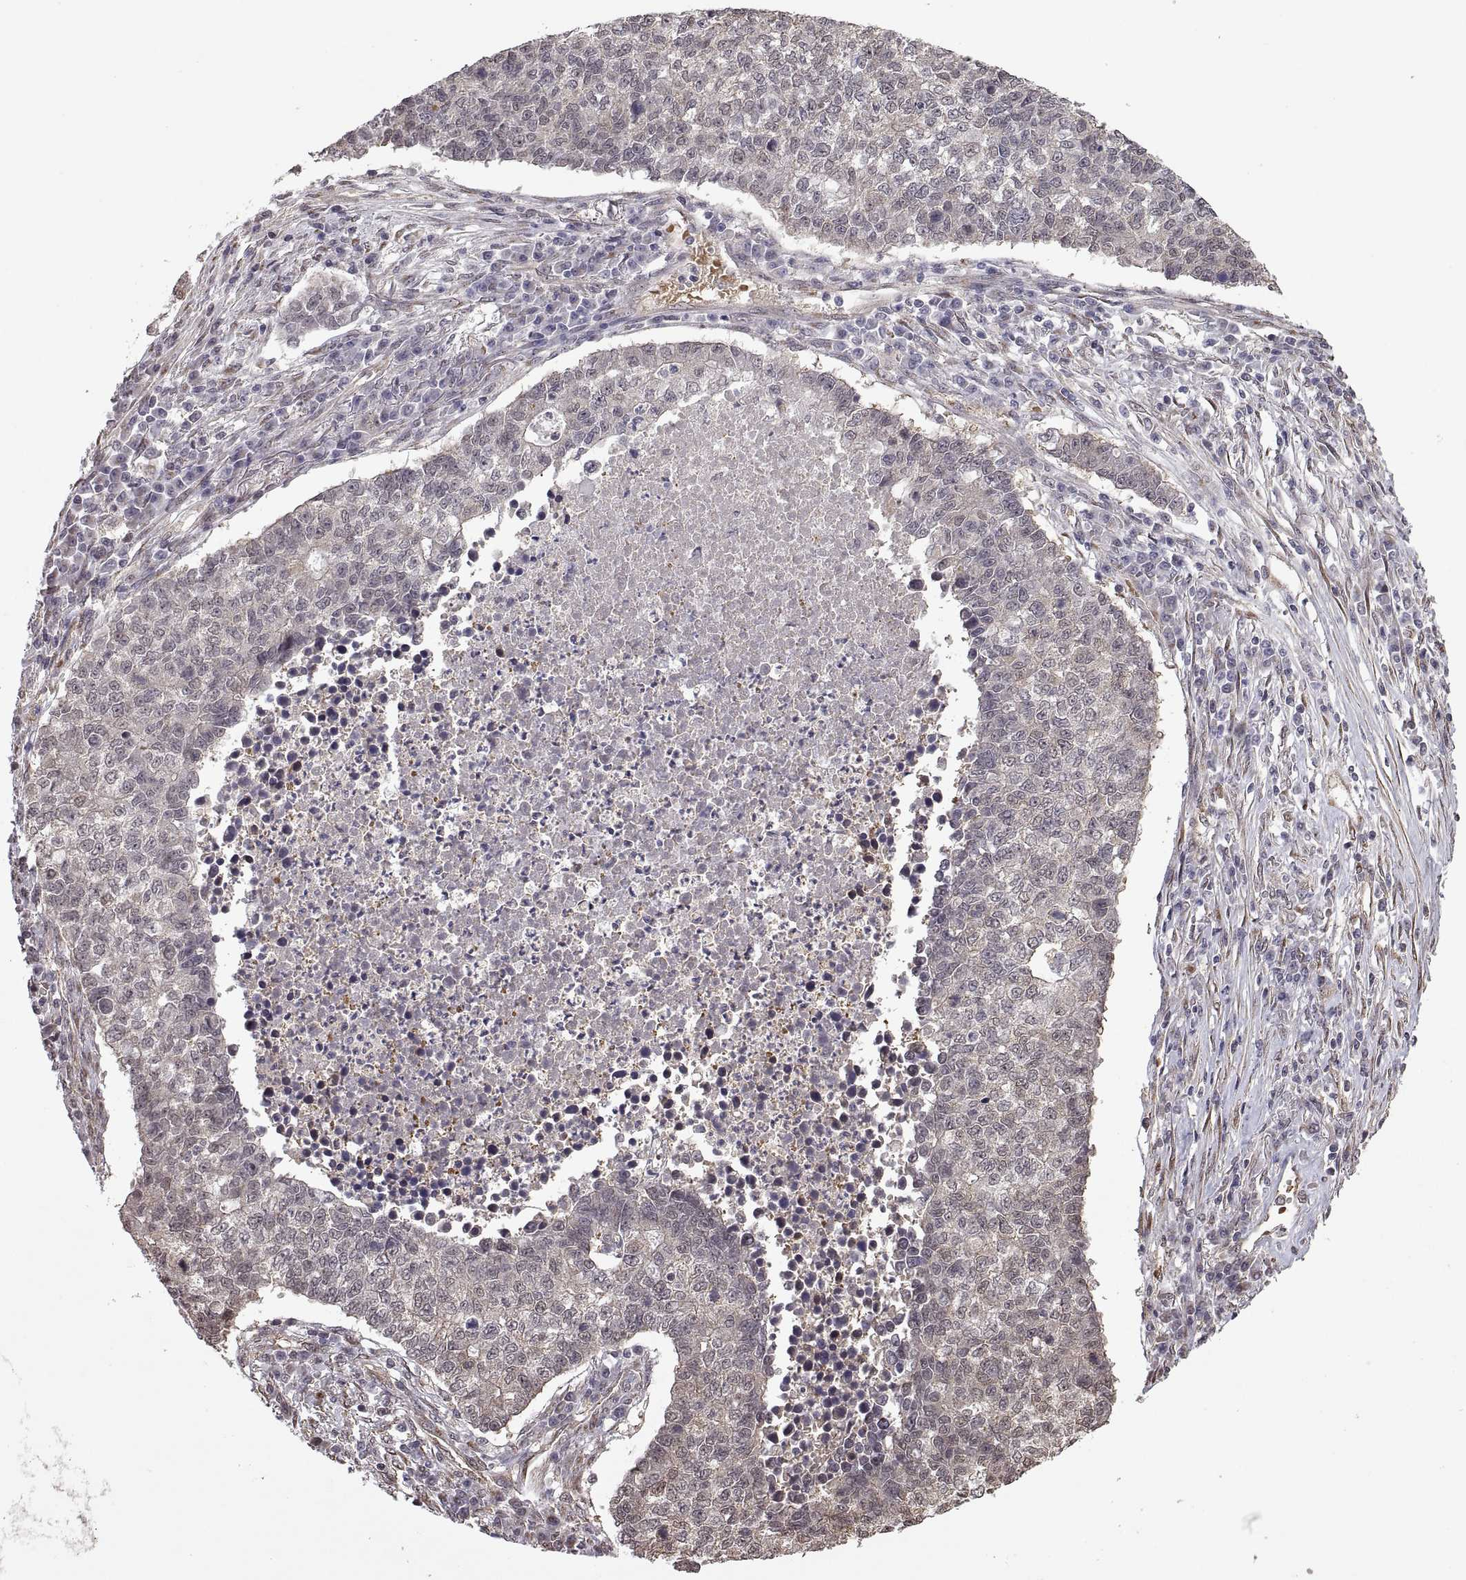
{"staining": {"intensity": "negative", "quantity": "none", "location": "none"}, "tissue": "lung cancer", "cell_type": "Tumor cells", "image_type": "cancer", "snomed": [{"axis": "morphology", "description": "Adenocarcinoma, NOS"}, {"axis": "topography", "description": "Lung"}], "caption": "This is an immunohistochemistry photomicrograph of human lung adenocarcinoma. There is no expression in tumor cells.", "gene": "ARRB1", "patient": {"sex": "male", "age": 57}}